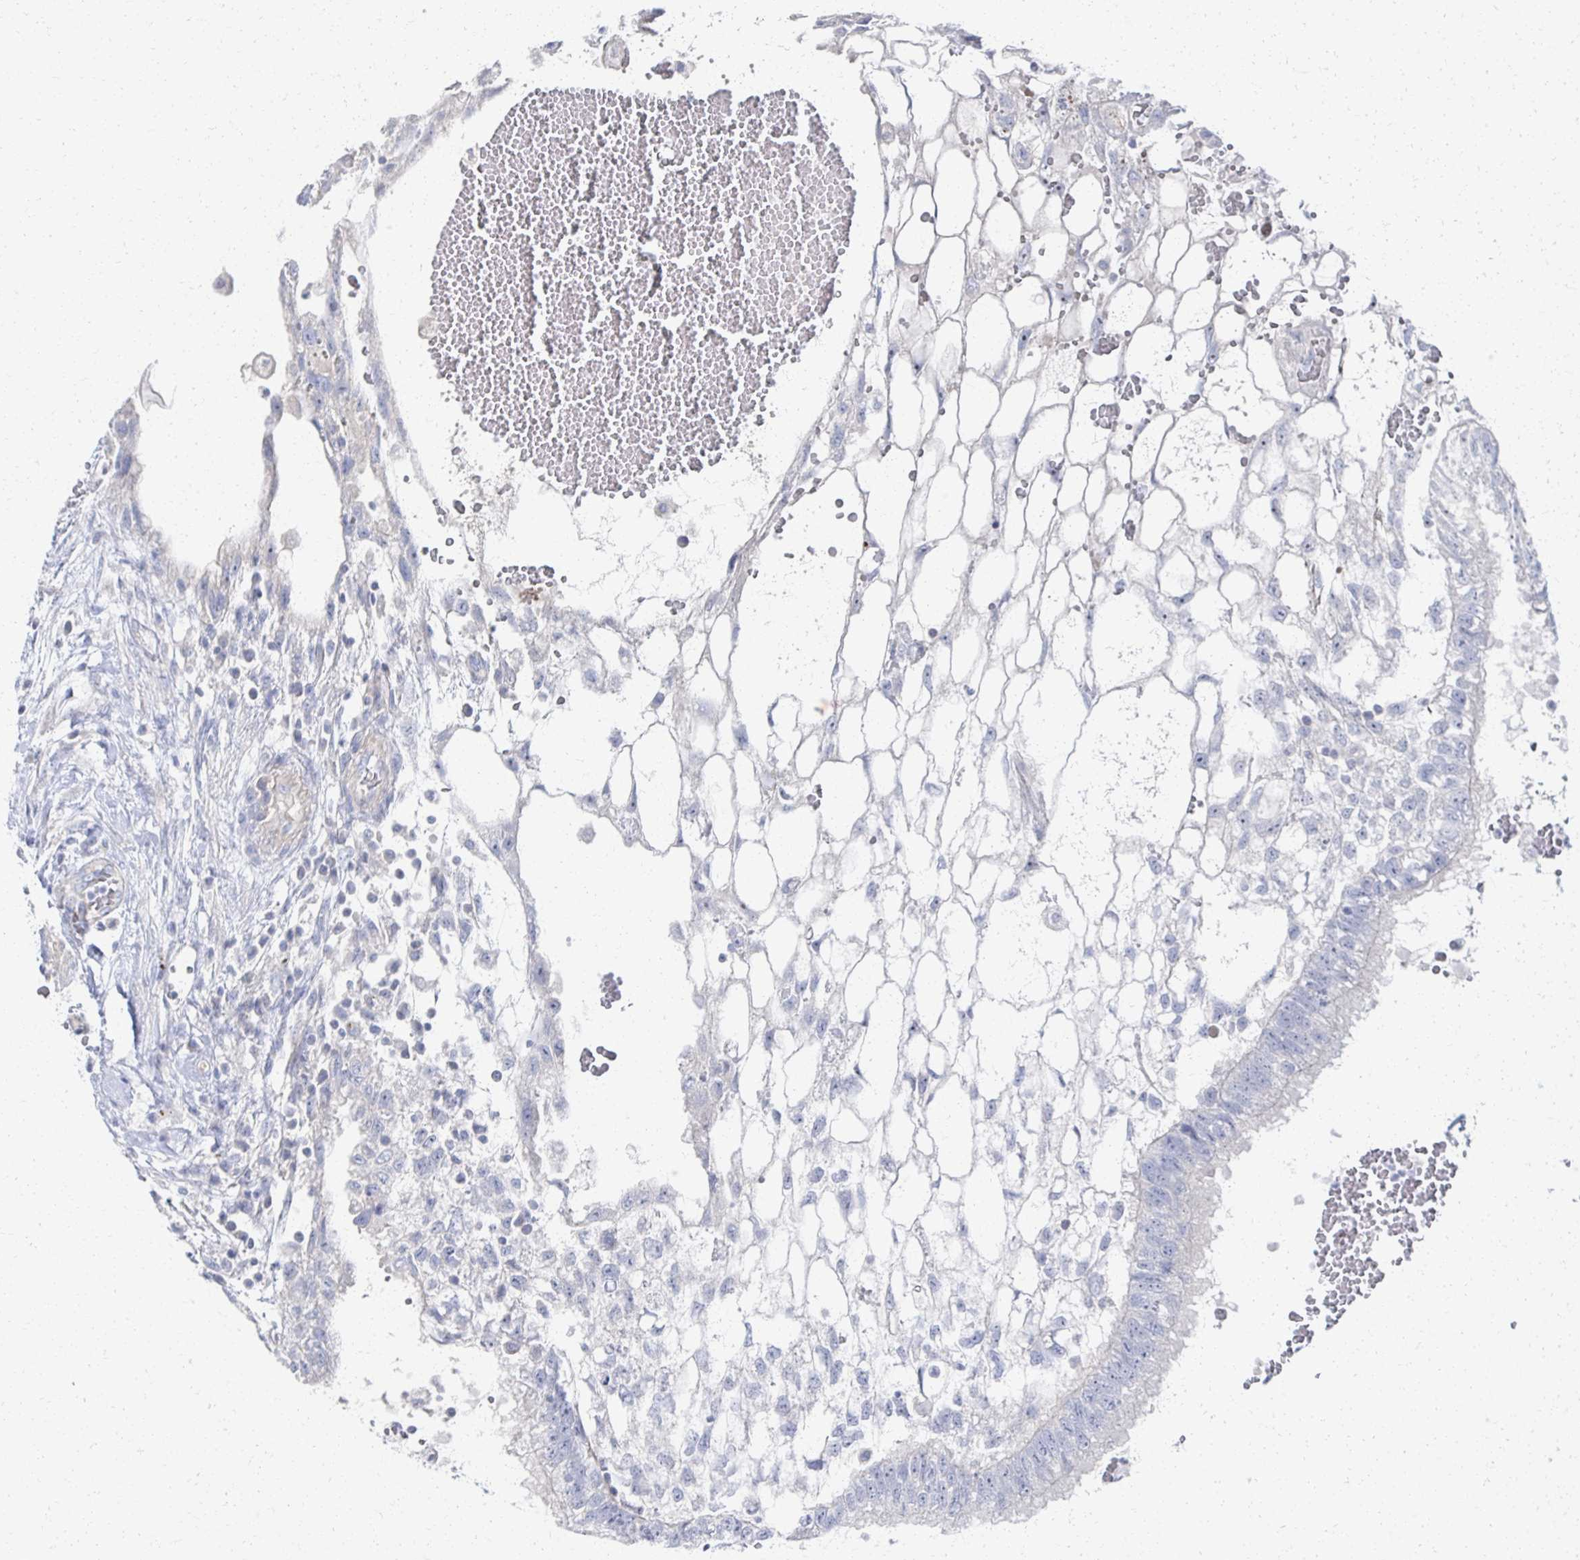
{"staining": {"intensity": "negative", "quantity": "none", "location": "none"}, "tissue": "testis cancer", "cell_type": "Tumor cells", "image_type": "cancer", "snomed": [{"axis": "morphology", "description": "Normal tissue, NOS"}, {"axis": "morphology", "description": "Carcinoma, Embryonal, NOS"}, {"axis": "topography", "description": "Testis"}], "caption": "Testis cancer was stained to show a protein in brown. There is no significant expression in tumor cells.", "gene": "PRR20A", "patient": {"sex": "male", "age": 32}}